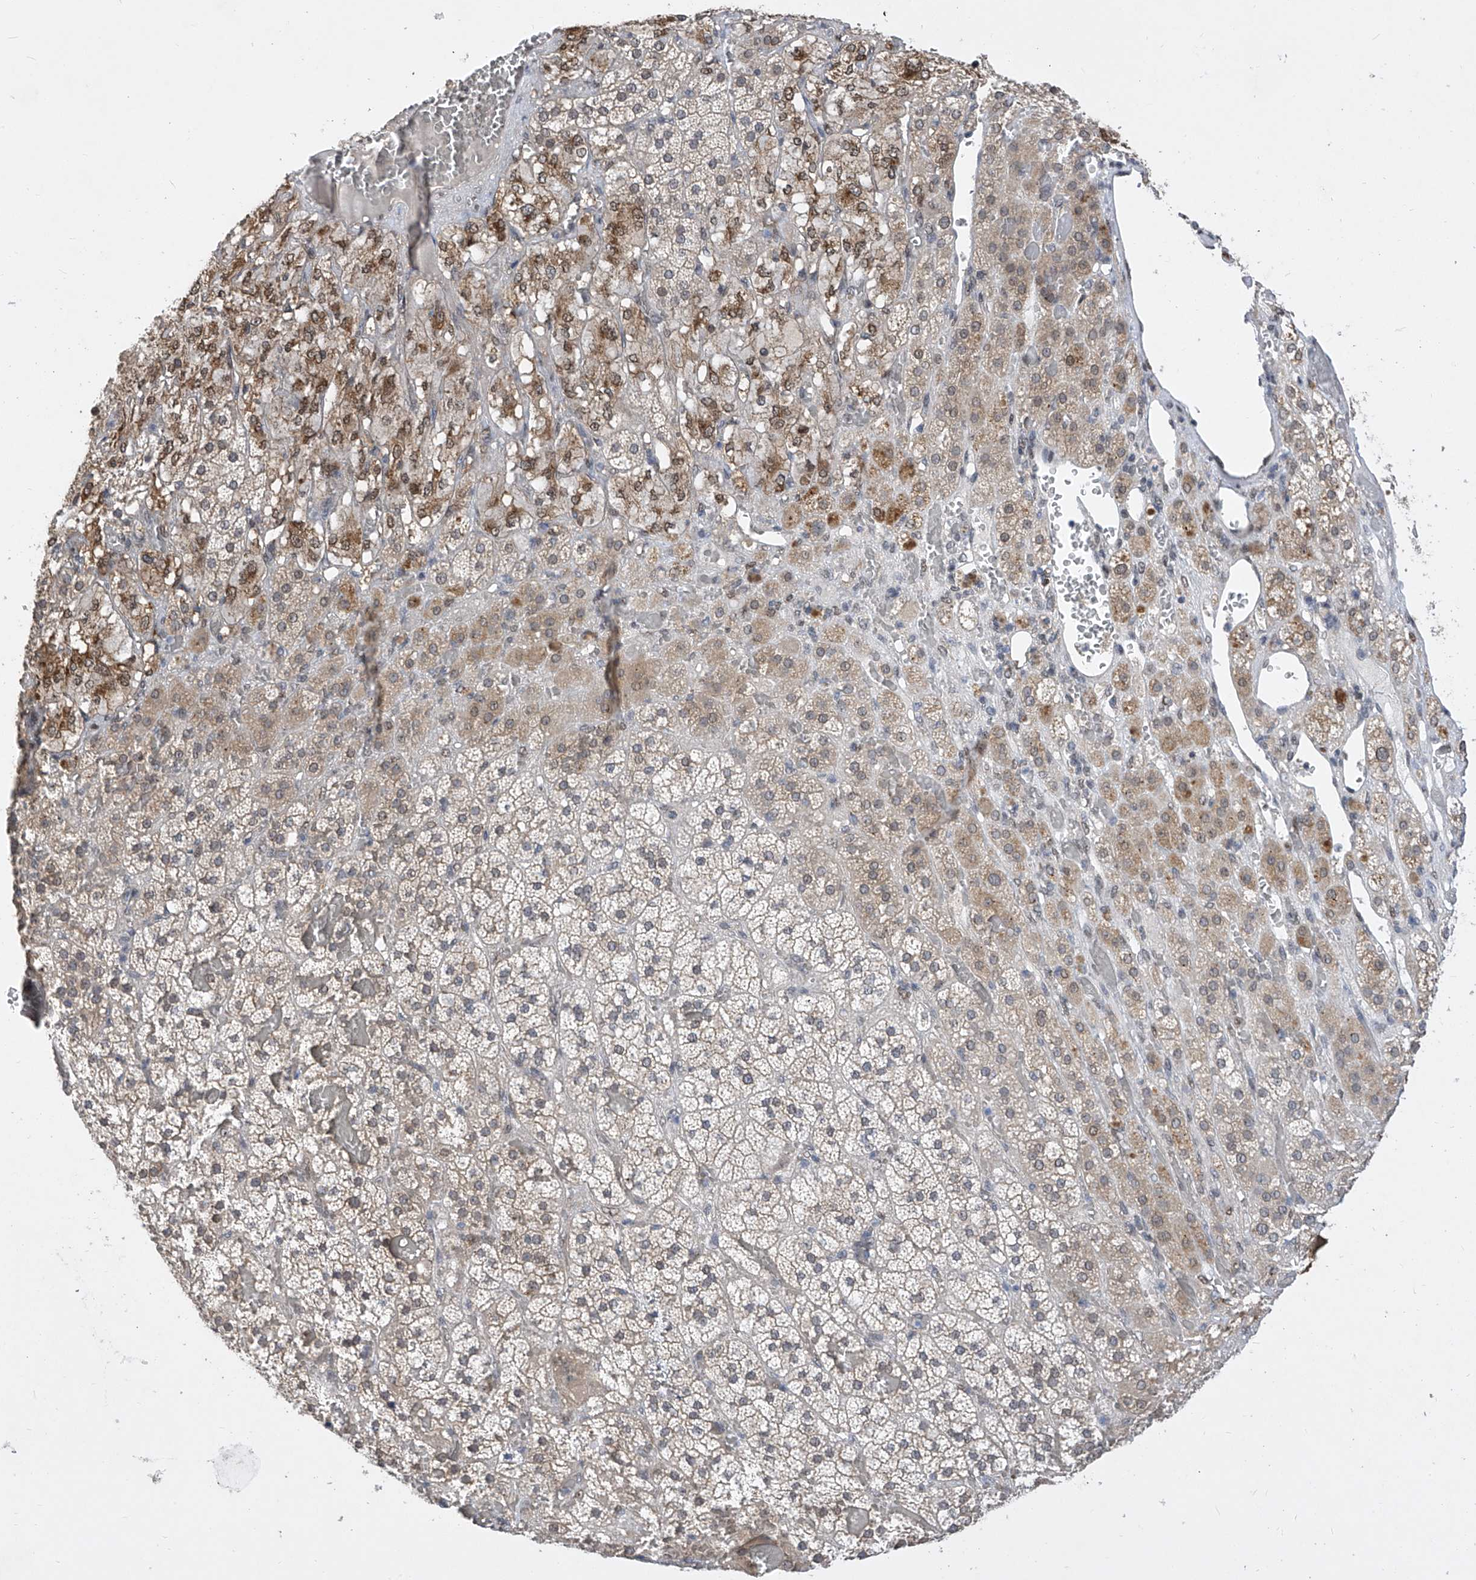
{"staining": {"intensity": "moderate", "quantity": "25%-75%", "location": "cytoplasmic/membranous,nuclear"}, "tissue": "adrenal gland", "cell_type": "Glandular cells", "image_type": "normal", "snomed": [{"axis": "morphology", "description": "Normal tissue, NOS"}, {"axis": "topography", "description": "Adrenal gland"}], "caption": "Immunohistochemistry histopathology image of benign adrenal gland stained for a protein (brown), which demonstrates medium levels of moderate cytoplasmic/membranous,nuclear staining in about 25%-75% of glandular cells.", "gene": "CETN1", "patient": {"sex": "female", "age": 59}}